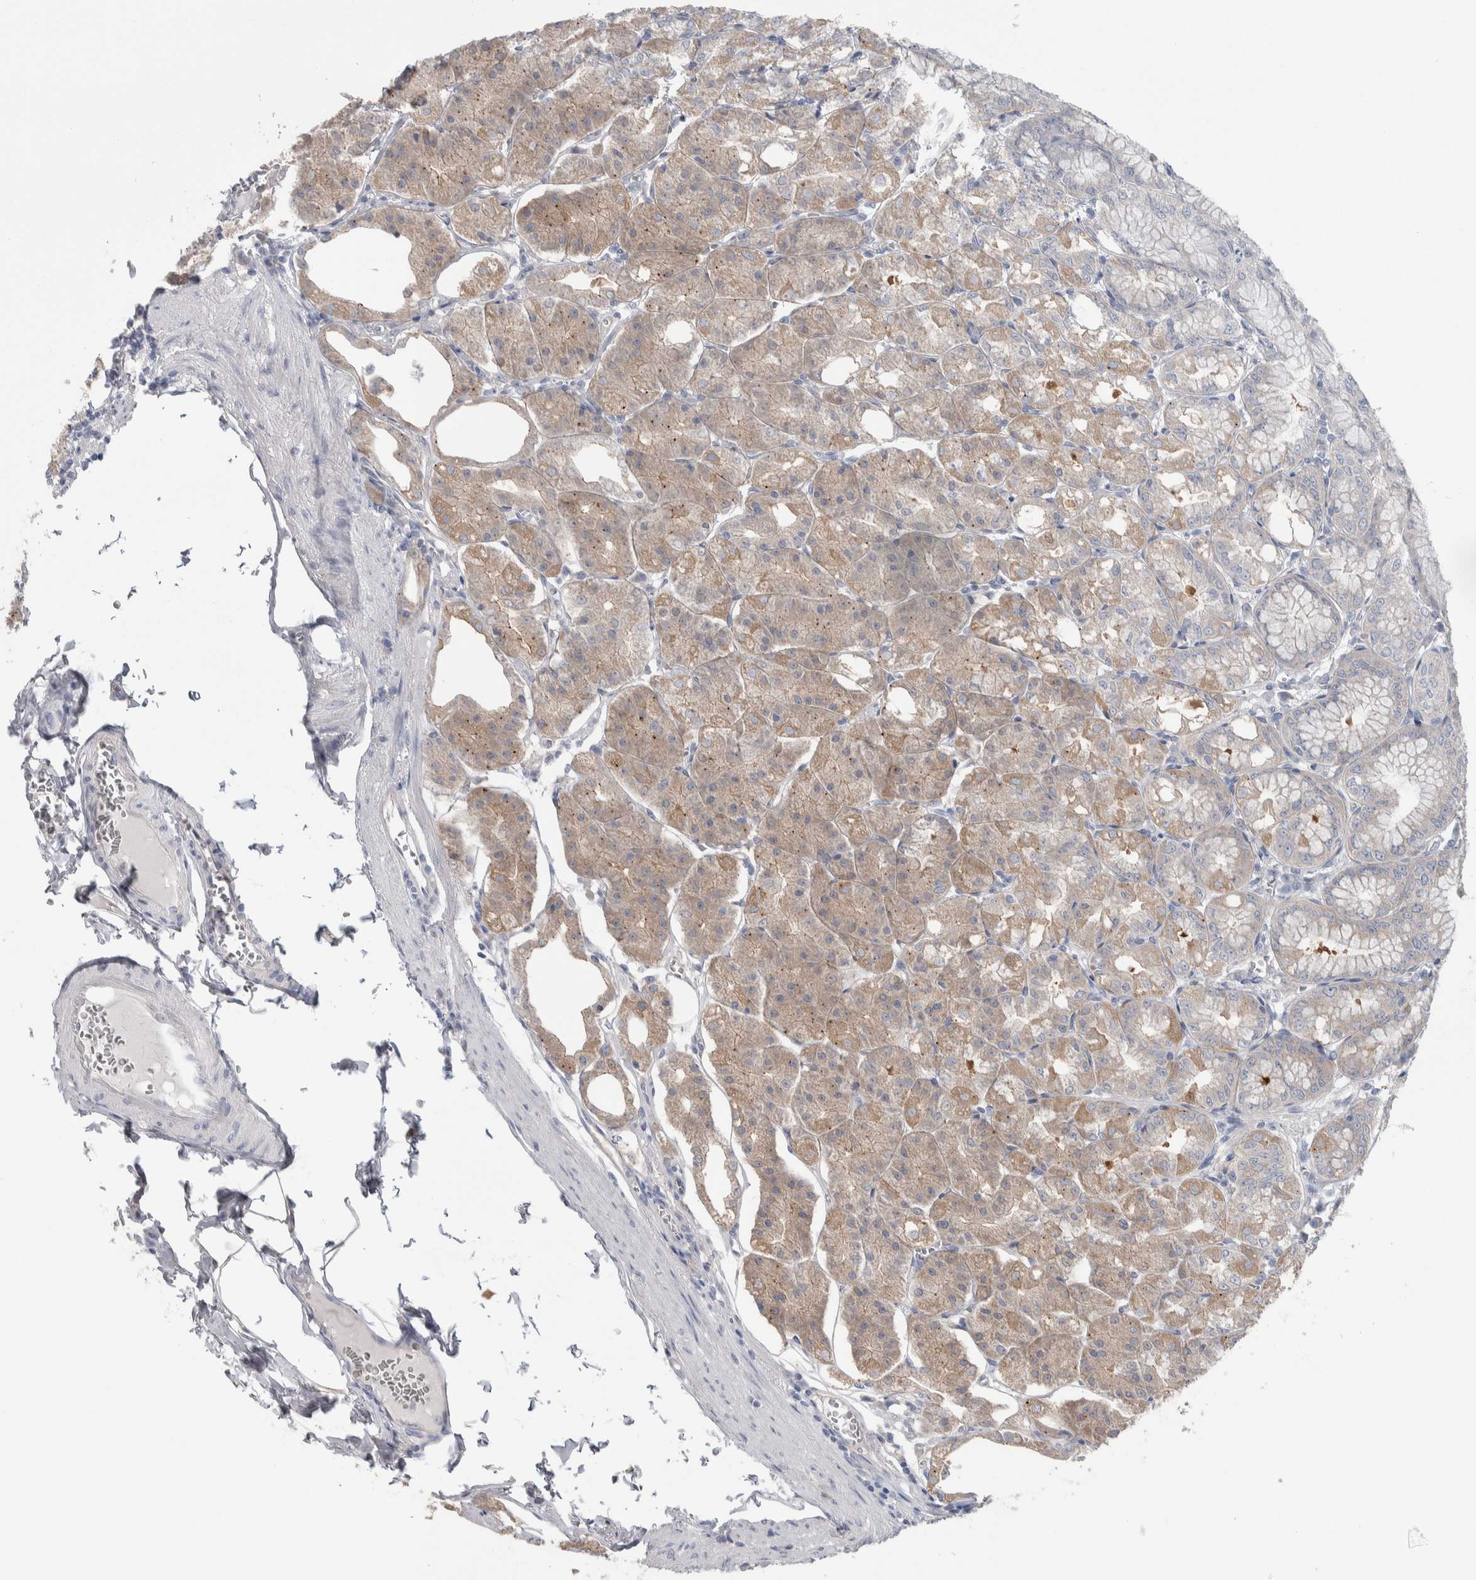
{"staining": {"intensity": "weak", "quantity": ">75%", "location": "cytoplasmic/membranous"}, "tissue": "stomach", "cell_type": "Glandular cells", "image_type": "normal", "snomed": [{"axis": "morphology", "description": "Normal tissue, NOS"}, {"axis": "topography", "description": "Stomach, lower"}], "caption": "Protein expression by IHC demonstrates weak cytoplasmic/membranous positivity in approximately >75% of glandular cells in benign stomach.", "gene": "GPHN", "patient": {"sex": "male", "age": 71}}